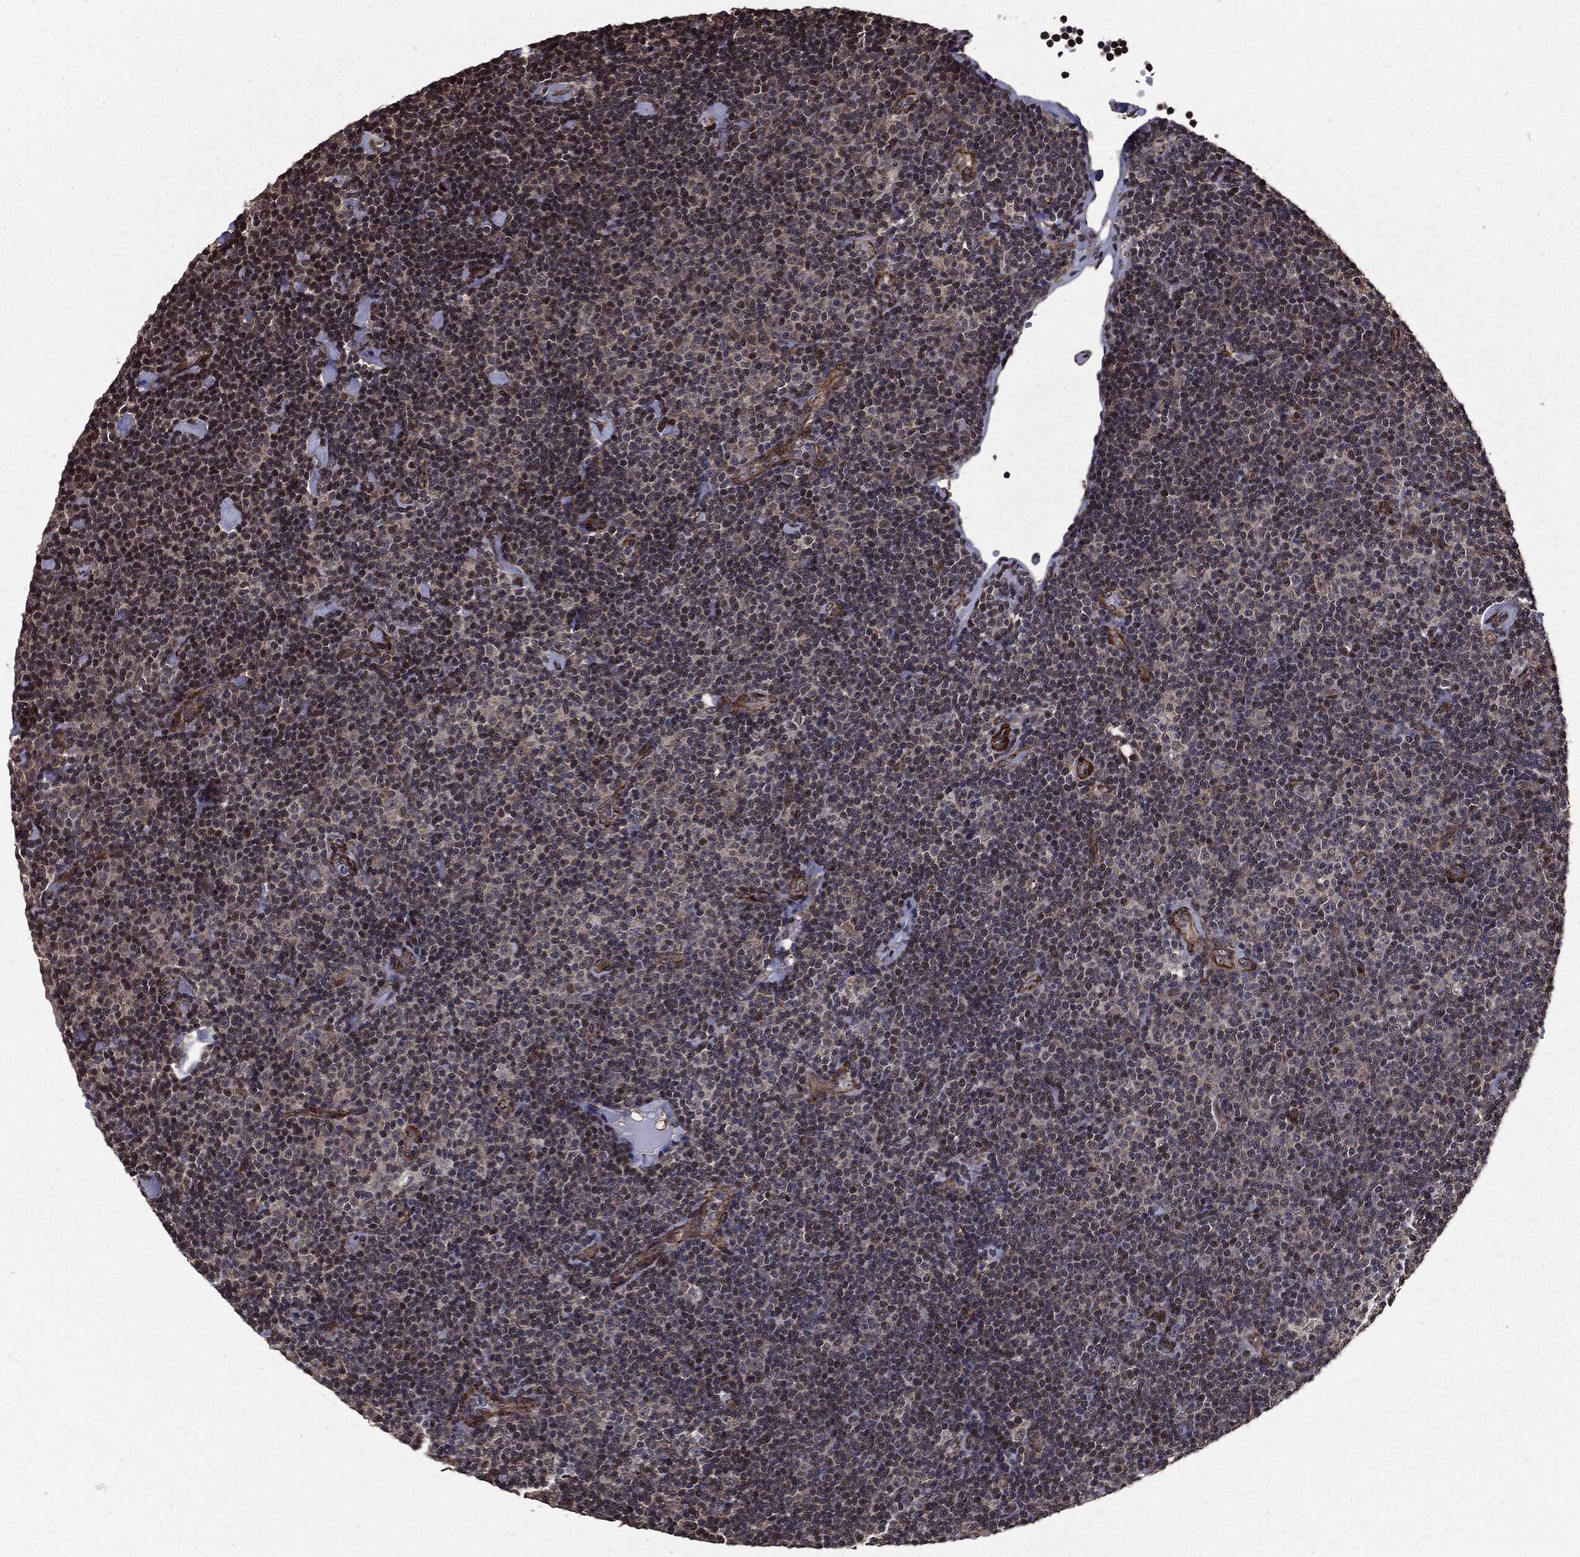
{"staining": {"intensity": "negative", "quantity": "none", "location": "none"}, "tissue": "lymphoma", "cell_type": "Tumor cells", "image_type": "cancer", "snomed": [{"axis": "morphology", "description": "Malignant lymphoma, non-Hodgkin's type, Low grade"}, {"axis": "topography", "description": "Lymph node"}], "caption": "Immunohistochemical staining of human lymphoma demonstrates no significant staining in tumor cells. (Immunohistochemistry (ihc), brightfield microscopy, high magnification).", "gene": "PTPA", "patient": {"sex": "male", "age": 81}}